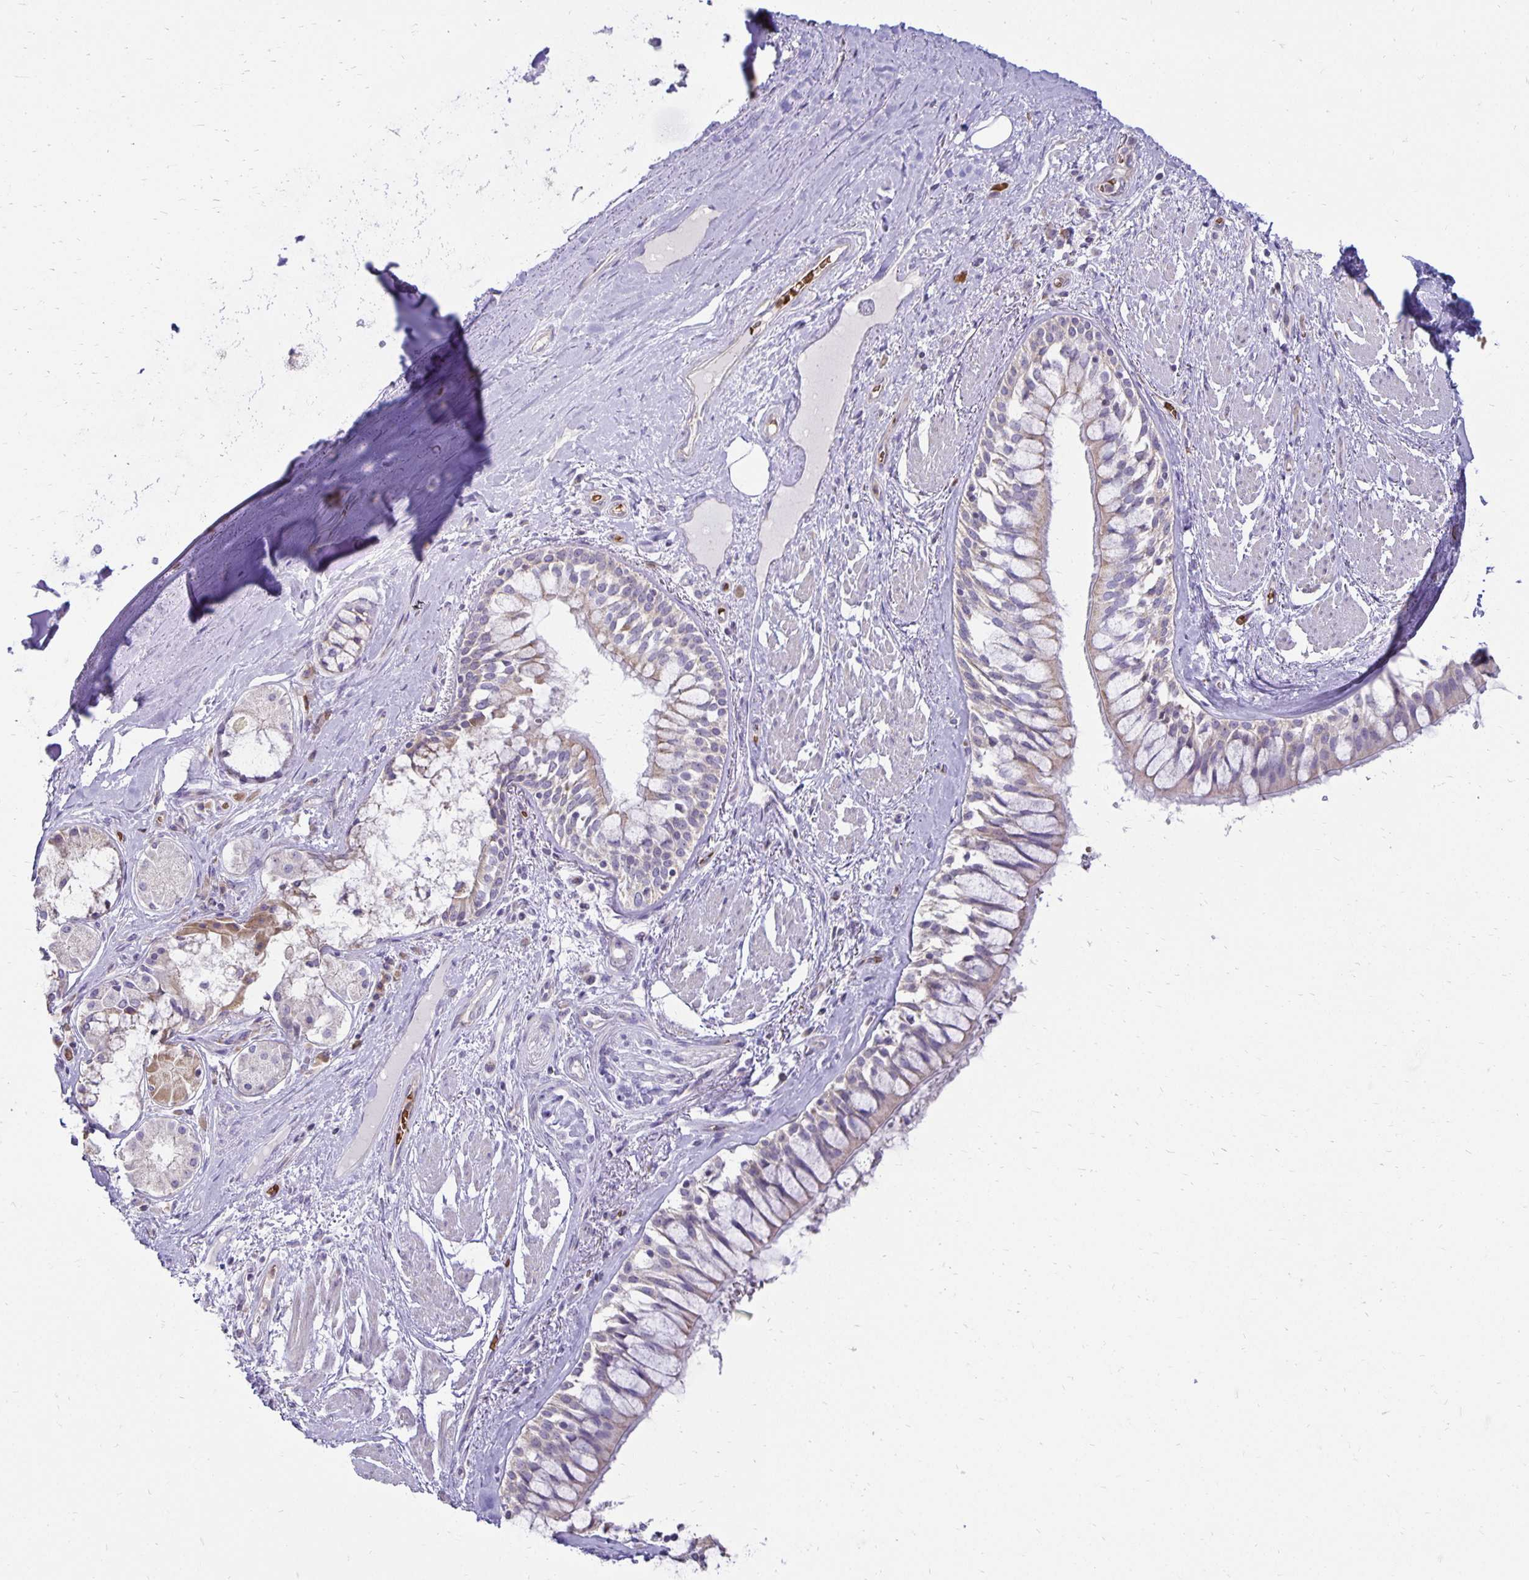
{"staining": {"intensity": "negative", "quantity": "none", "location": "none"}, "tissue": "adipose tissue", "cell_type": "Adipocytes", "image_type": "normal", "snomed": [{"axis": "morphology", "description": "Normal tissue, NOS"}, {"axis": "topography", "description": "Cartilage tissue"}, {"axis": "topography", "description": "Bronchus"}], "caption": "An image of adipose tissue stained for a protein demonstrates no brown staining in adipocytes. Nuclei are stained in blue.", "gene": "FN3K", "patient": {"sex": "male", "age": 64}}